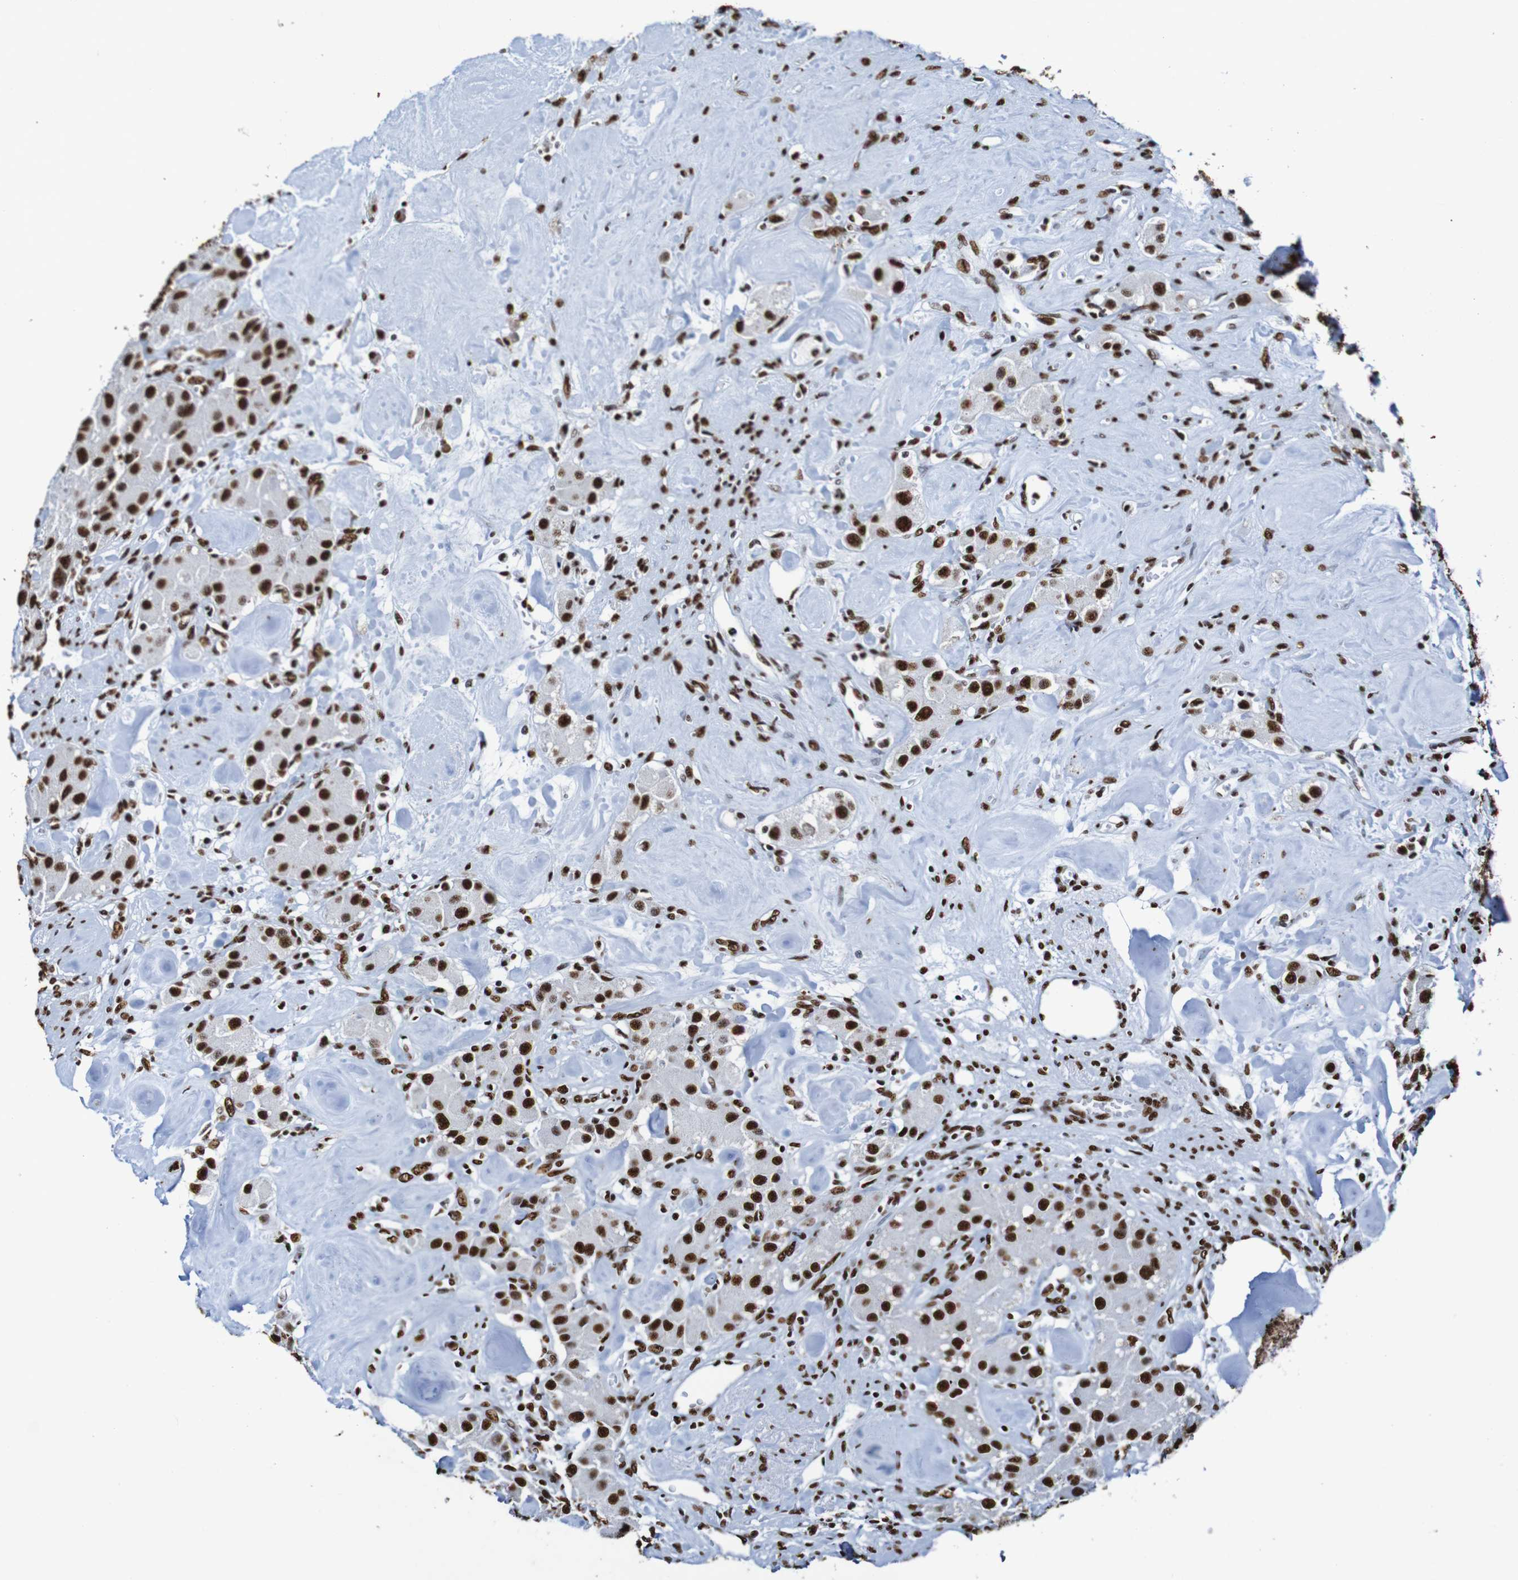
{"staining": {"intensity": "strong", "quantity": ">75%", "location": "nuclear"}, "tissue": "carcinoid", "cell_type": "Tumor cells", "image_type": "cancer", "snomed": [{"axis": "morphology", "description": "Carcinoid, malignant, NOS"}, {"axis": "topography", "description": "Pancreas"}], "caption": "This is a photomicrograph of immunohistochemistry (IHC) staining of carcinoid, which shows strong positivity in the nuclear of tumor cells.", "gene": "SRSF3", "patient": {"sex": "male", "age": 41}}